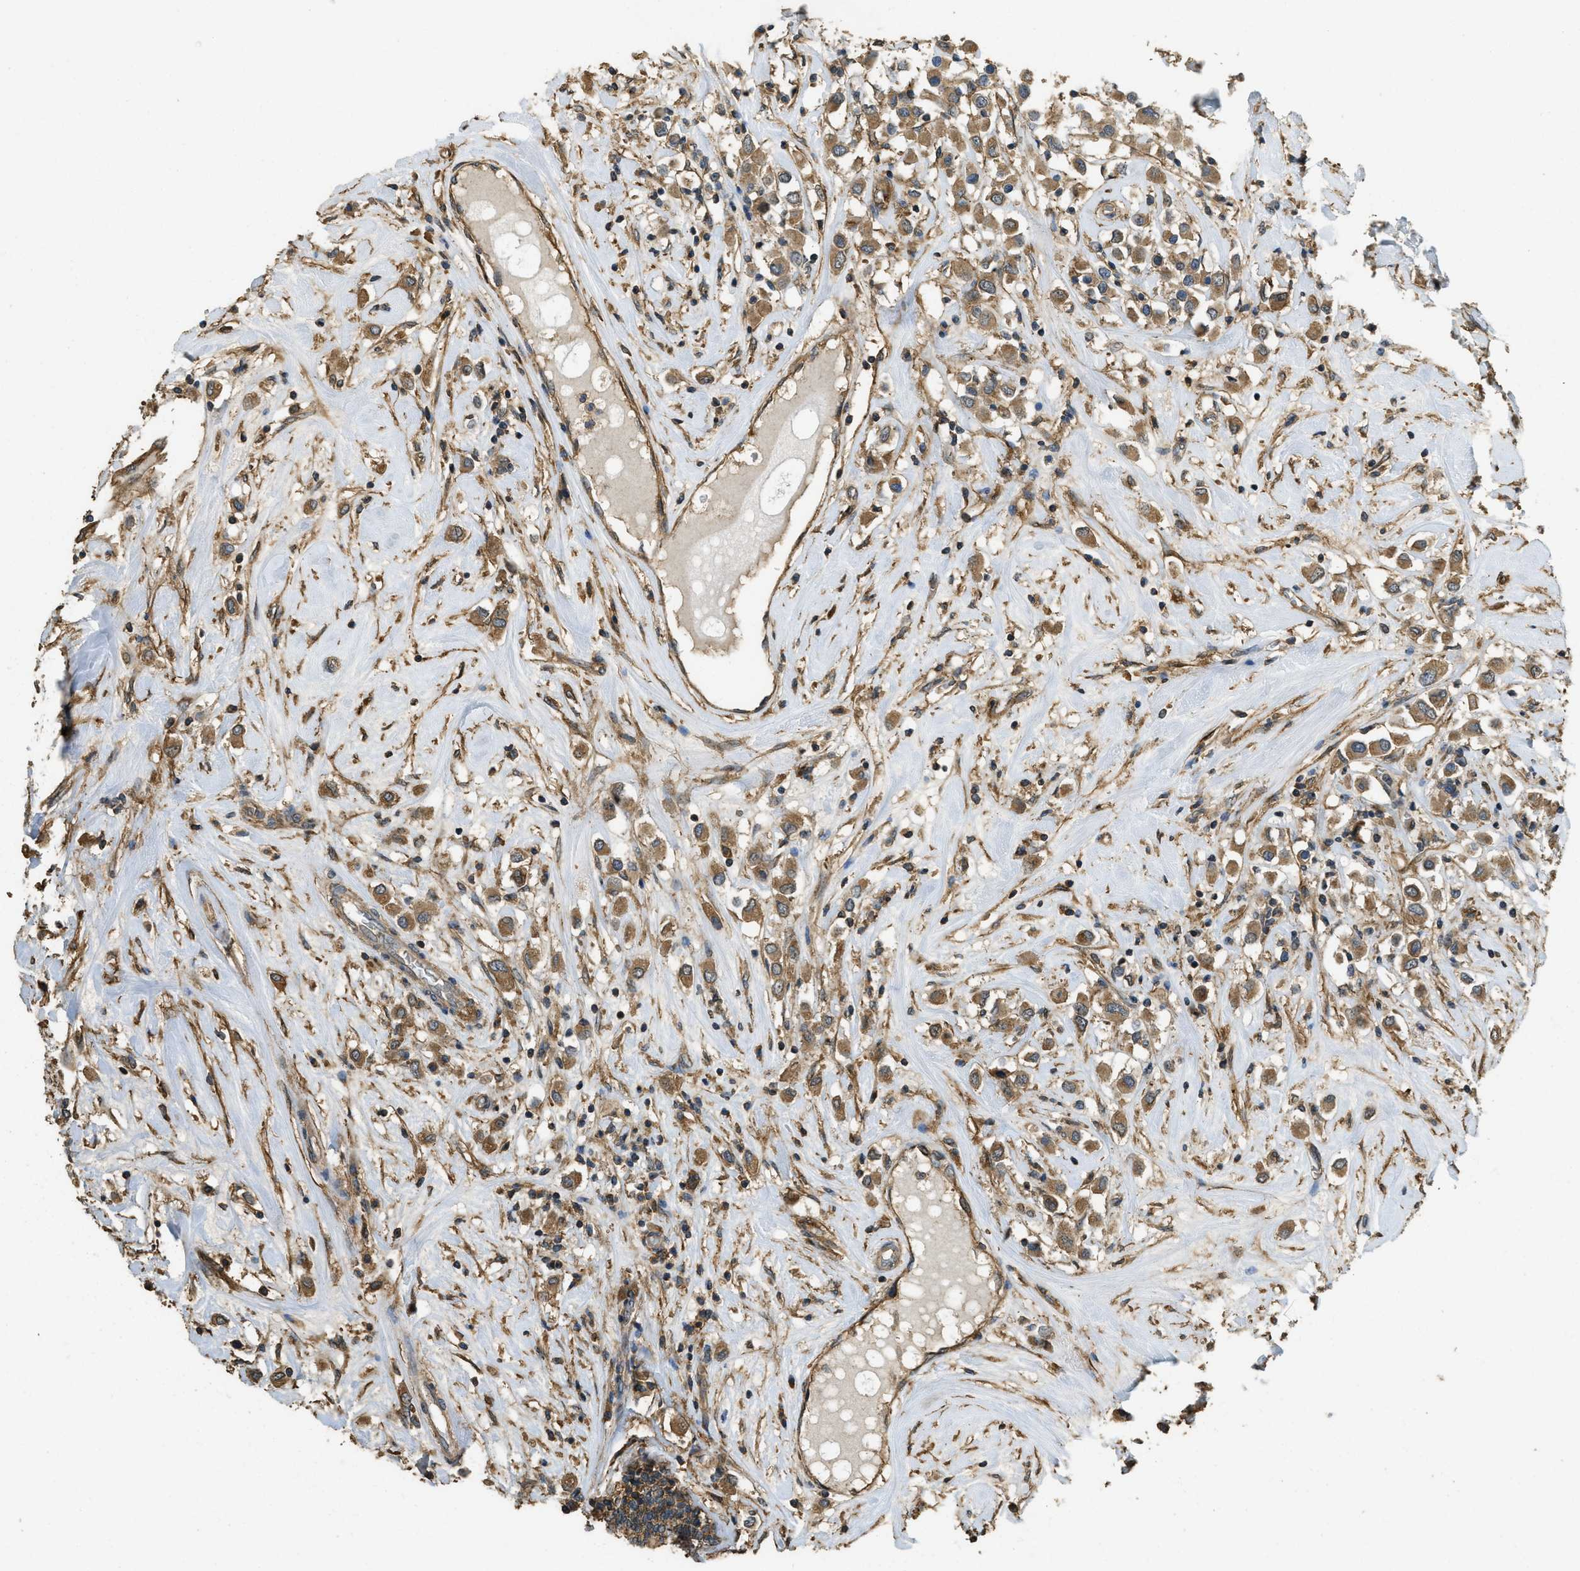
{"staining": {"intensity": "moderate", "quantity": ">75%", "location": "cytoplasmic/membranous"}, "tissue": "breast cancer", "cell_type": "Tumor cells", "image_type": "cancer", "snomed": [{"axis": "morphology", "description": "Duct carcinoma"}, {"axis": "topography", "description": "Breast"}], "caption": "This image exhibits breast cancer stained with immunohistochemistry (IHC) to label a protein in brown. The cytoplasmic/membranous of tumor cells show moderate positivity for the protein. Nuclei are counter-stained blue.", "gene": "CD276", "patient": {"sex": "female", "age": 61}}